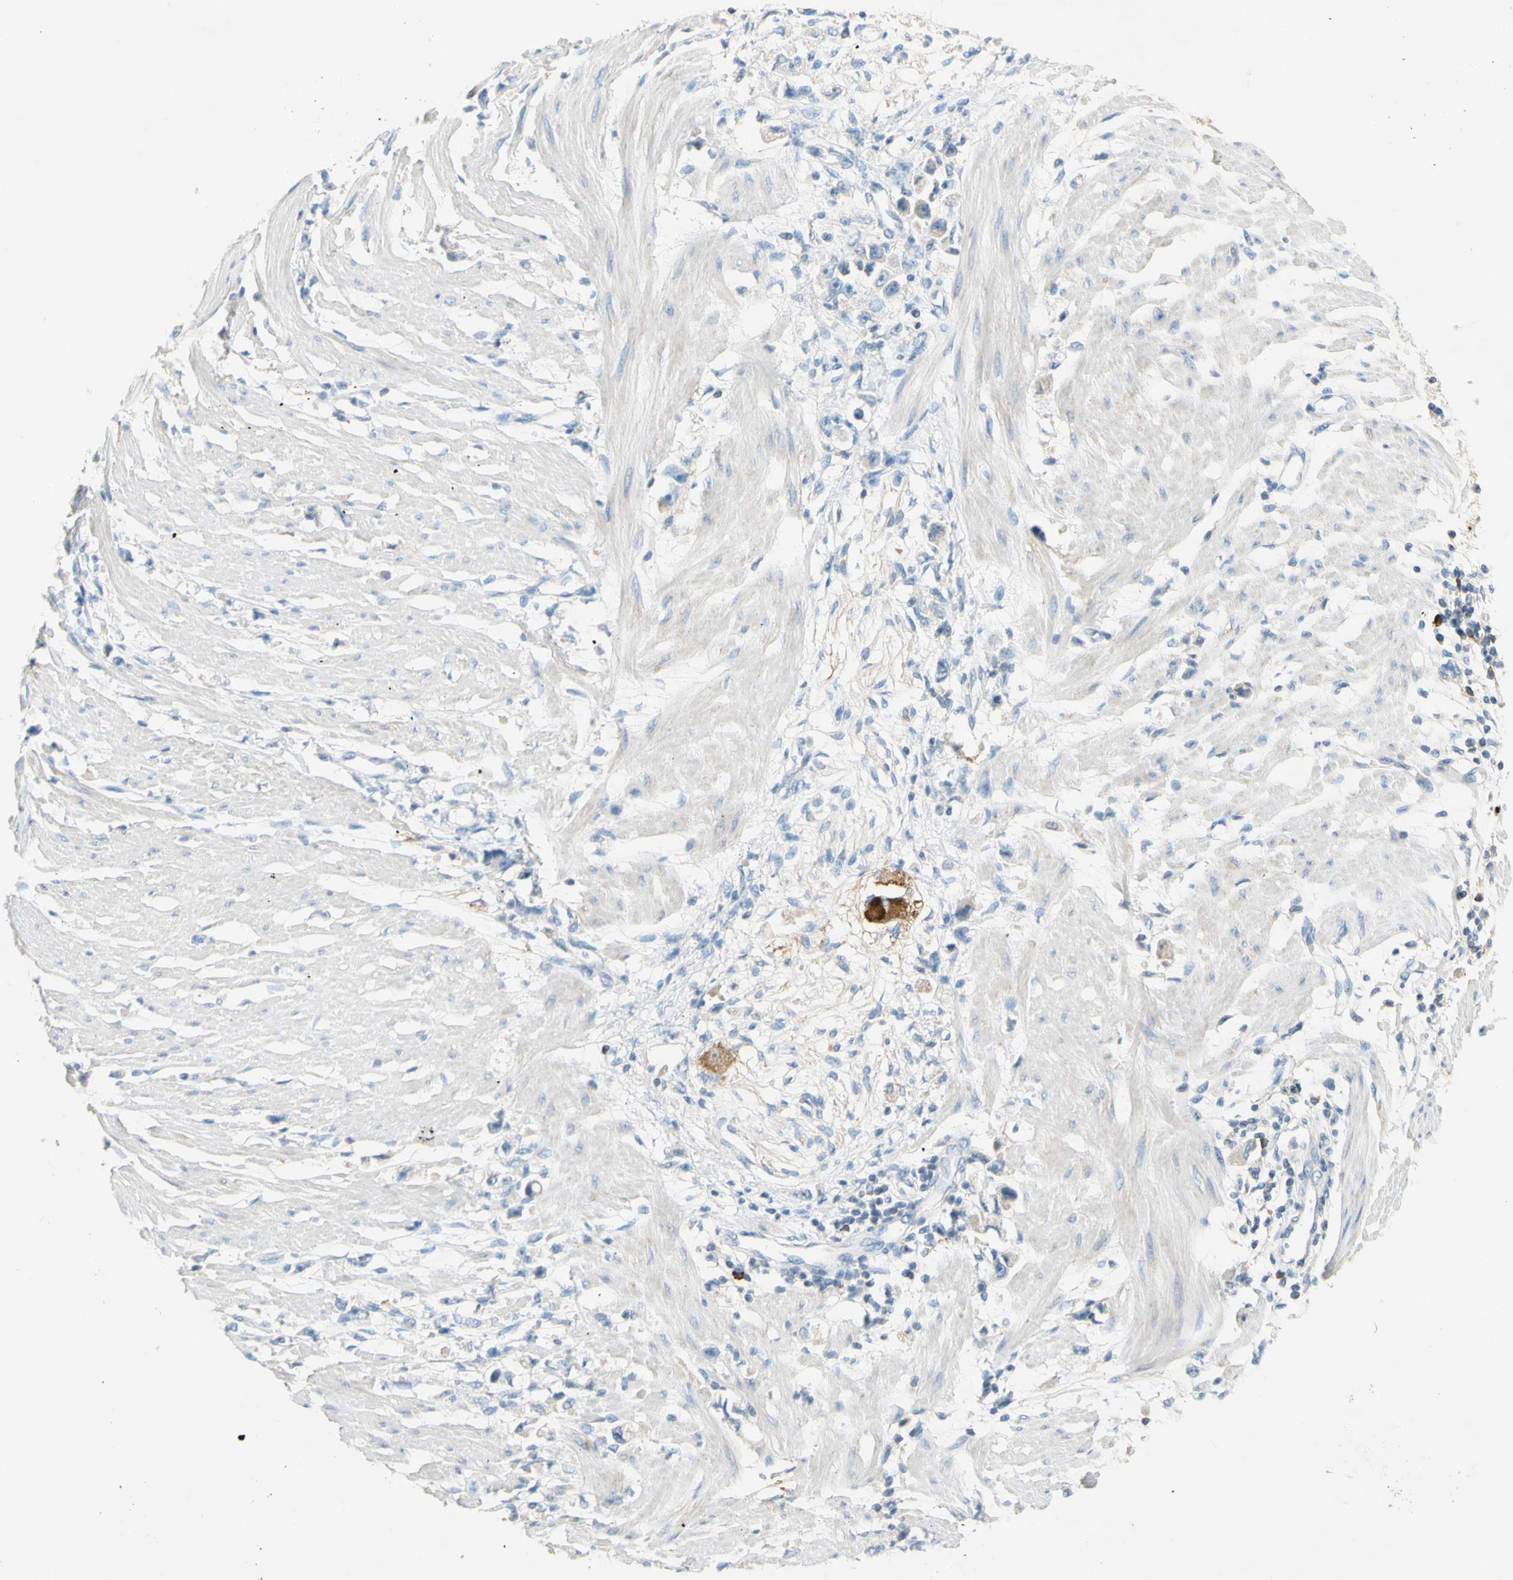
{"staining": {"intensity": "negative", "quantity": "none", "location": "none"}, "tissue": "stomach cancer", "cell_type": "Tumor cells", "image_type": "cancer", "snomed": [{"axis": "morphology", "description": "Adenocarcinoma, NOS"}, {"axis": "topography", "description": "Stomach"}], "caption": "The immunohistochemistry (IHC) histopathology image has no significant staining in tumor cells of stomach cancer tissue. (DAB immunohistochemistry with hematoxylin counter stain).", "gene": "PACSIN1", "patient": {"sex": "female", "age": 59}}